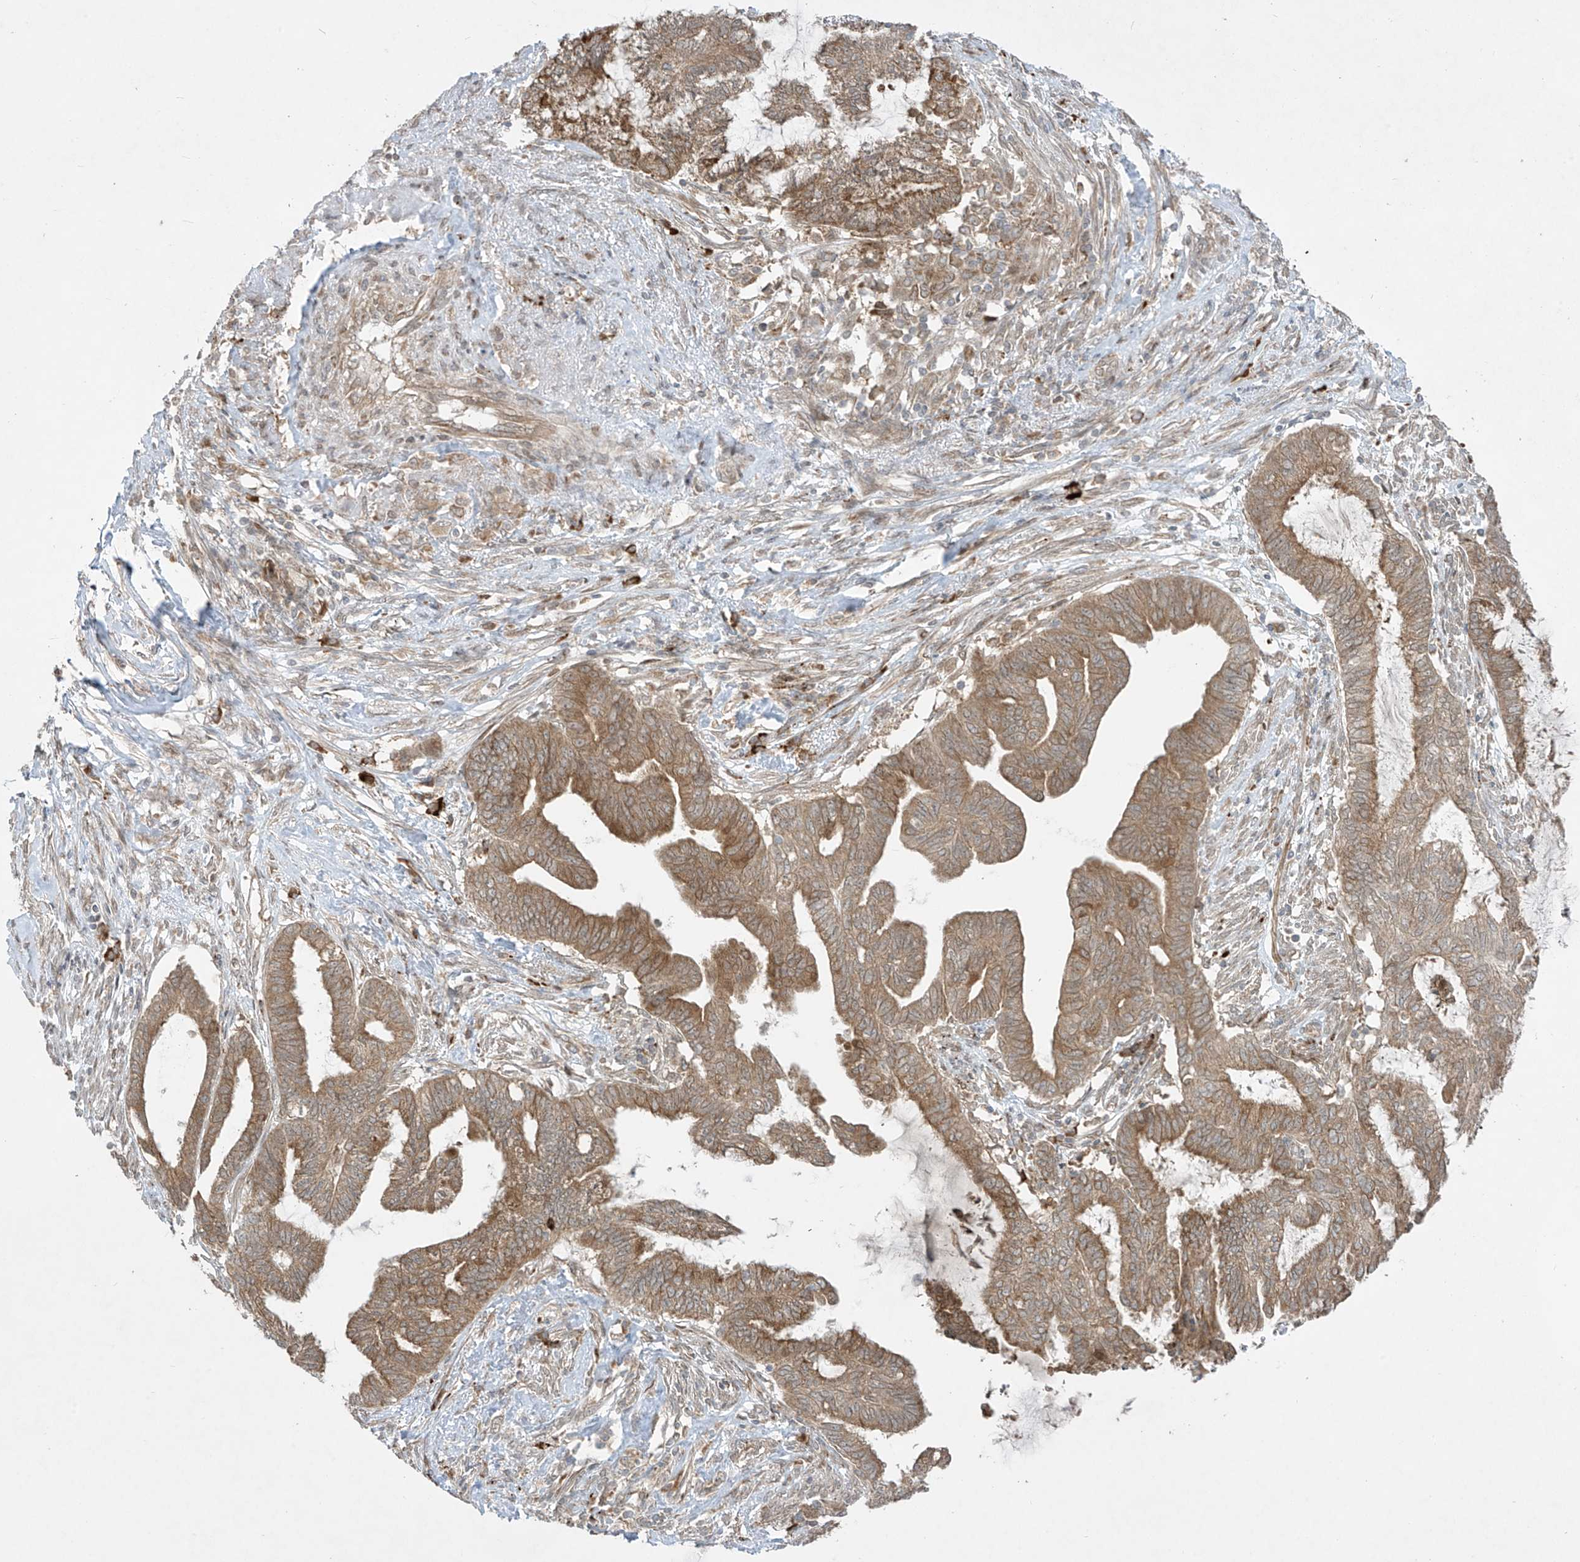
{"staining": {"intensity": "moderate", "quantity": ">75%", "location": "cytoplasmic/membranous"}, "tissue": "endometrial cancer", "cell_type": "Tumor cells", "image_type": "cancer", "snomed": [{"axis": "morphology", "description": "Adenocarcinoma, NOS"}, {"axis": "topography", "description": "Endometrium"}], "caption": "Brown immunohistochemical staining in endometrial adenocarcinoma shows moderate cytoplasmic/membranous positivity in approximately >75% of tumor cells.", "gene": "PPAT", "patient": {"sex": "female", "age": 86}}